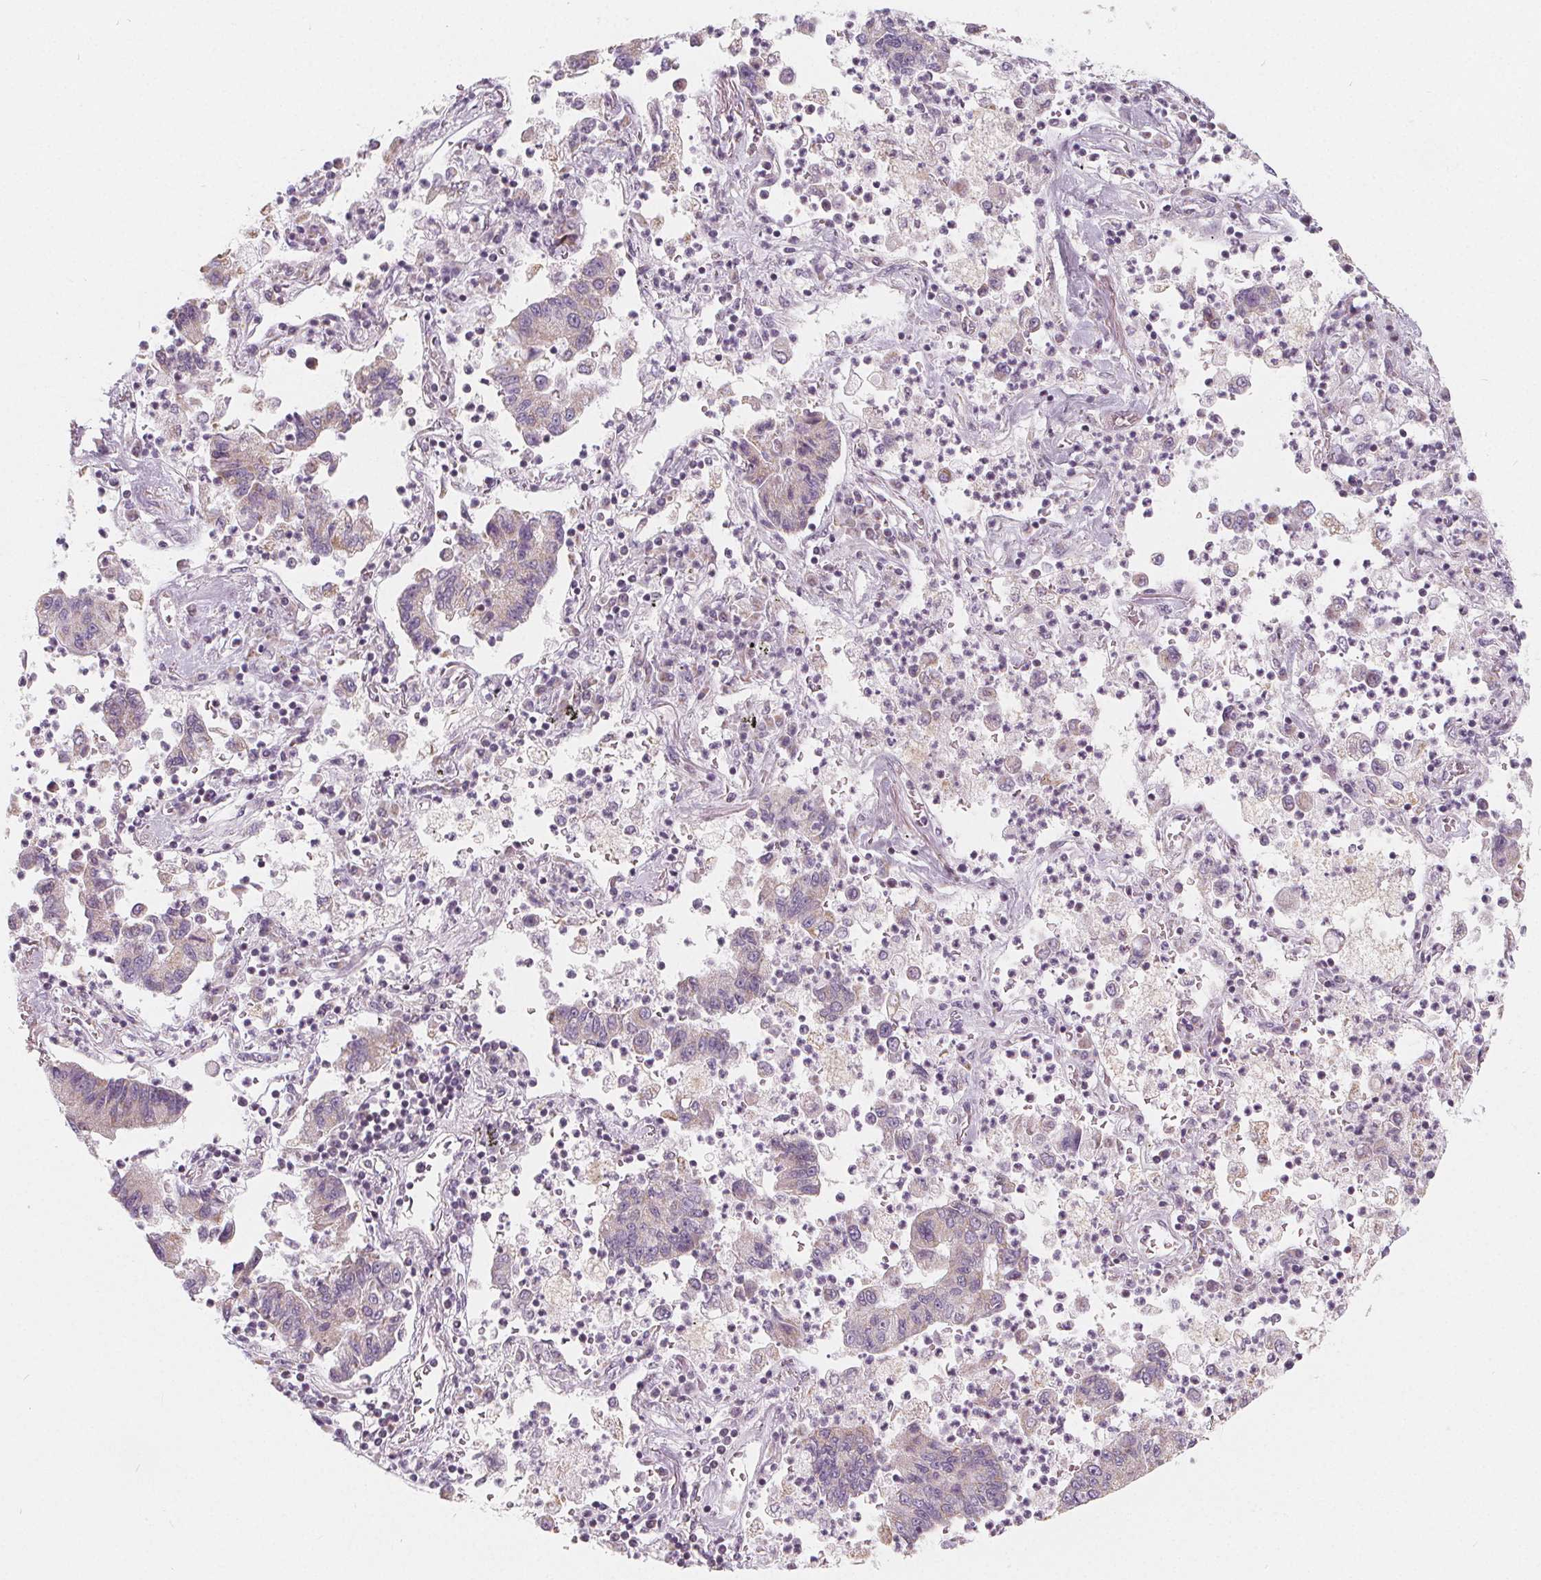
{"staining": {"intensity": "negative", "quantity": "none", "location": "none"}, "tissue": "lung cancer", "cell_type": "Tumor cells", "image_type": "cancer", "snomed": [{"axis": "morphology", "description": "Adenocarcinoma, NOS"}, {"axis": "topography", "description": "Lung"}], "caption": "IHC histopathology image of adenocarcinoma (lung) stained for a protein (brown), which reveals no positivity in tumor cells. The staining was performed using DAB (3,3'-diaminobenzidine) to visualize the protein expression in brown, while the nuclei were stained in blue with hematoxylin (Magnification: 20x).", "gene": "NUP210L", "patient": {"sex": "female", "age": 57}}